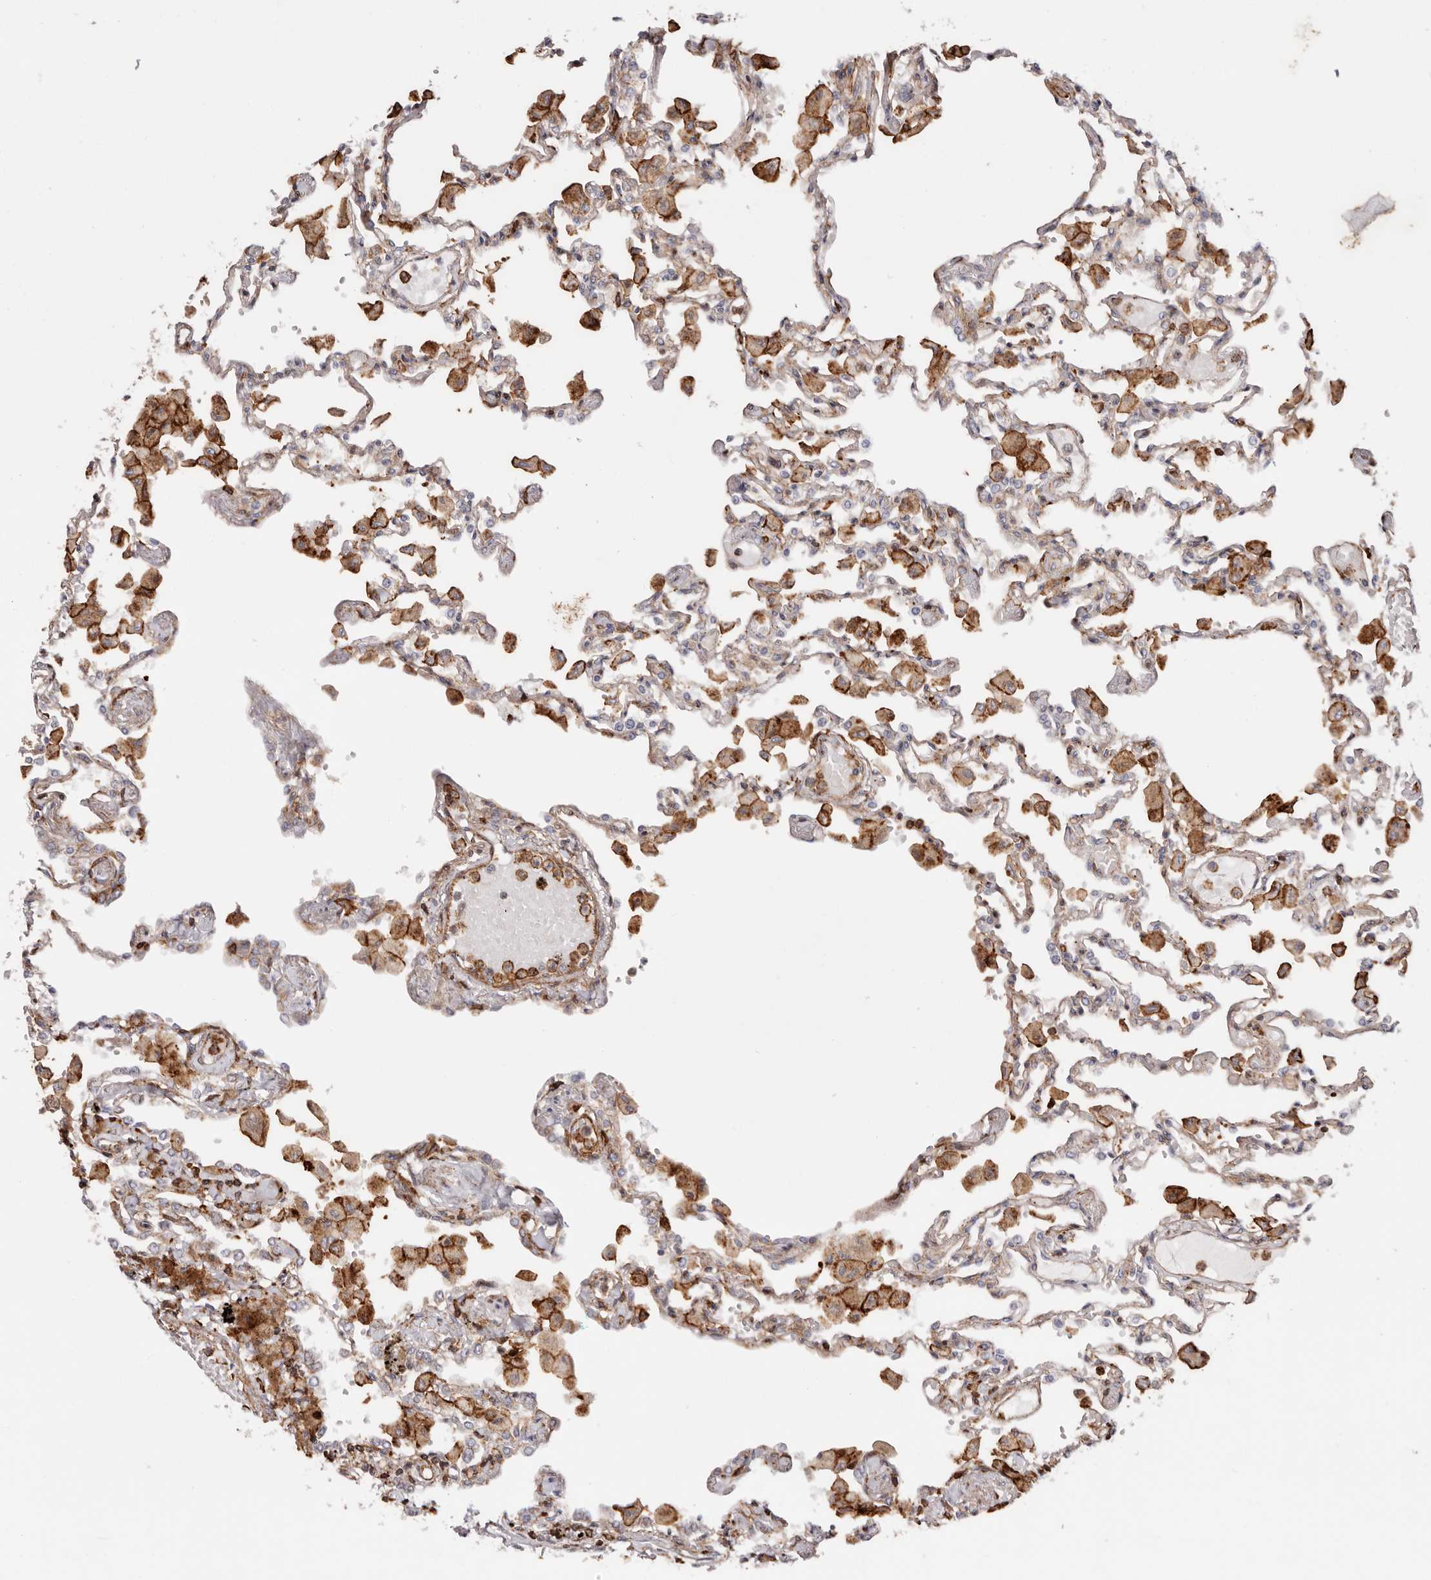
{"staining": {"intensity": "moderate", "quantity": "25%-75%", "location": "cytoplasmic/membranous"}, "tissue": "lung", "cell_type": "Alveolar cells", "image_type": "normal", "snomed": [{"axis": "morphology", "description": "Normal tissue, NOS"}, {"axis": "topography", "description": "Bronchus"}, {"axis": "topography", "description": "Lung"}], "caption": "High-power microscopy captured an immunohistochemistry photomicrograph of unremarkable lung, revealing moderate cytoplasmic/membranous staining in approximately 25%-75% of alveolar cells.", "gene": "PTPN22", "patient": {"sex": "female", "age": 49}}